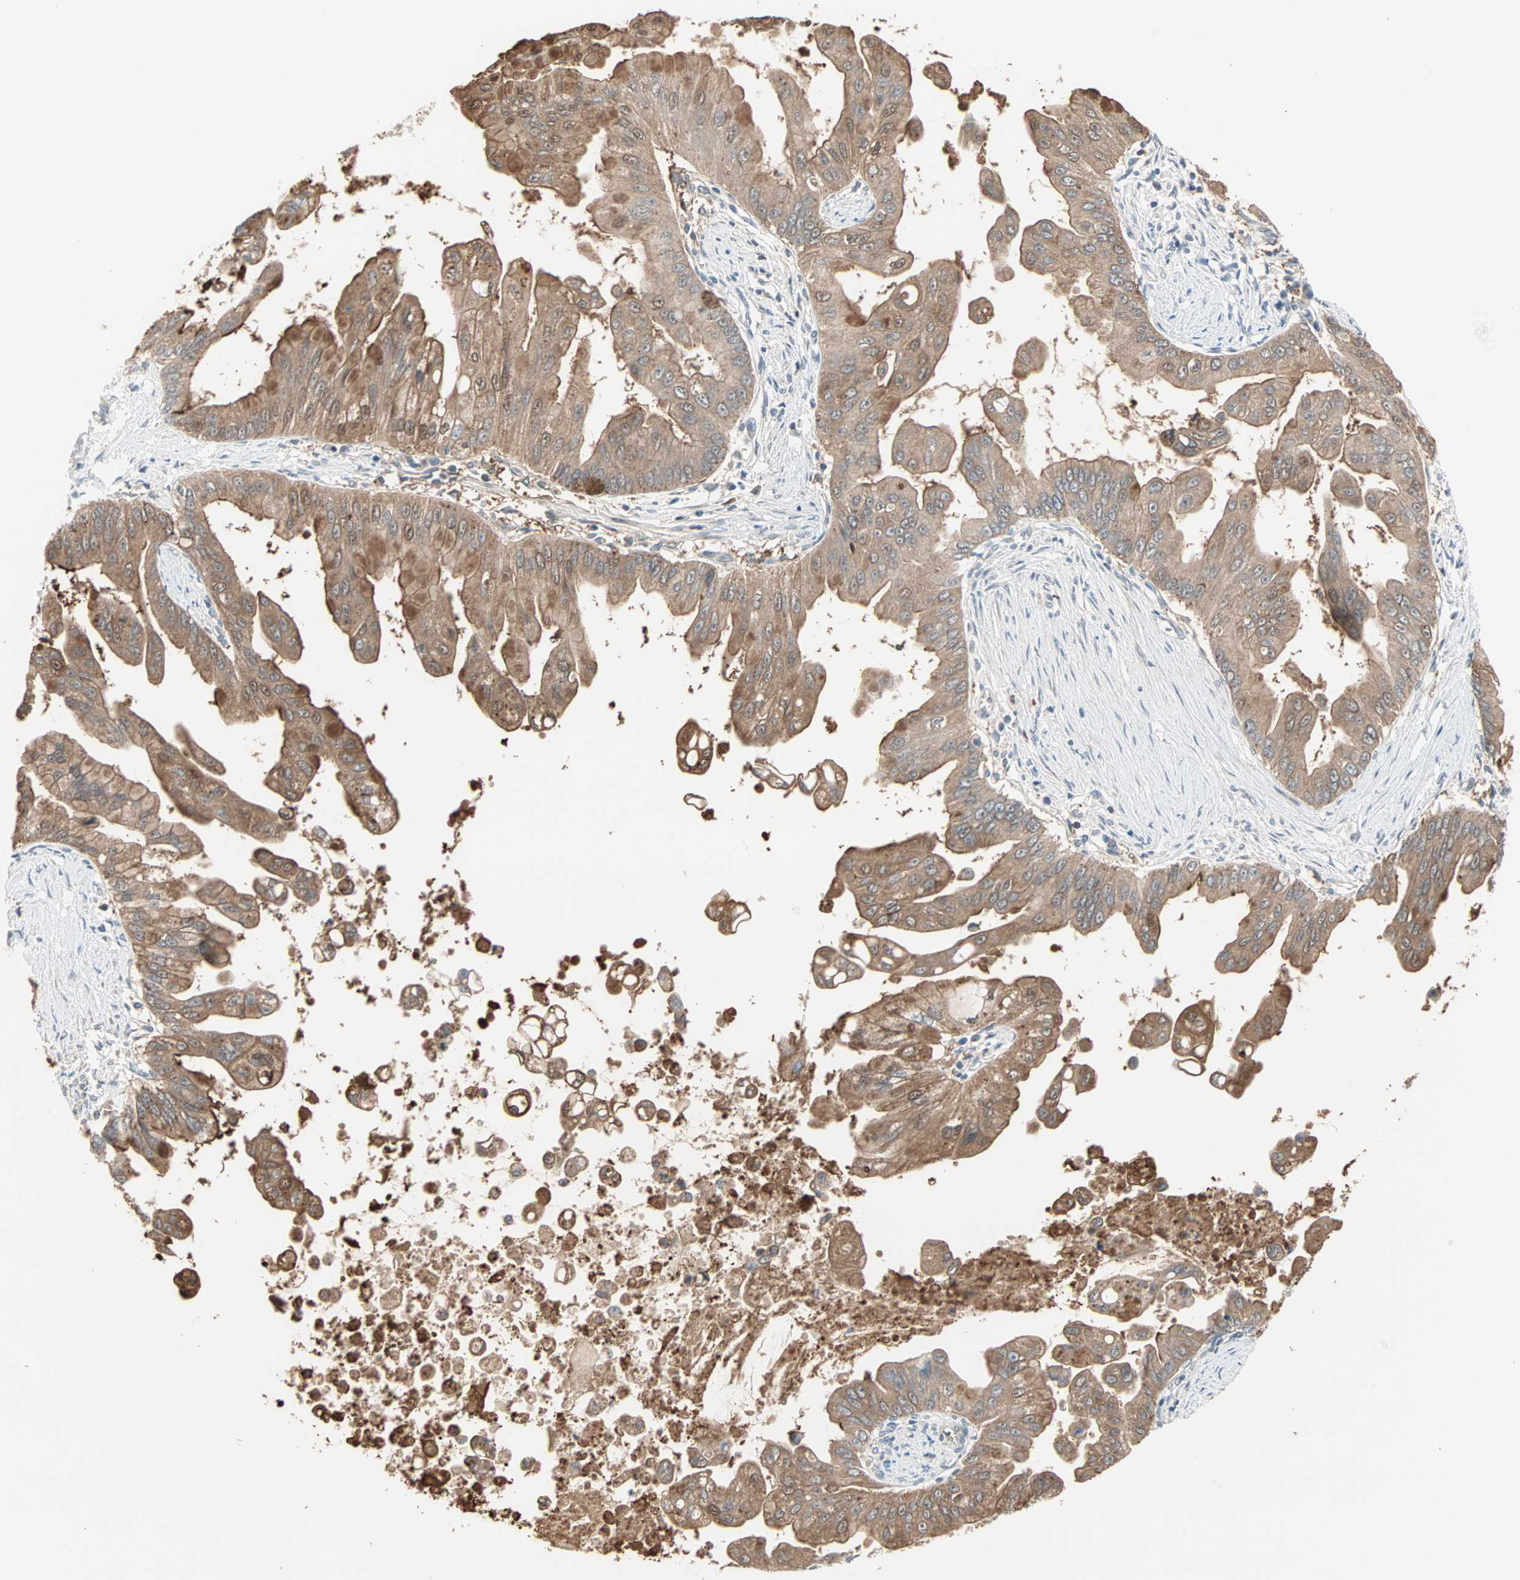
{"staining": {"intensity": "moderate", "quantity": ">75%", "location": "cytoplasmic/membranous"}, "tissue": "pancreatic cancer", "cell_type": "Tumor cells", "image_type": "cancer", "snomed": [{"axis": "morphology", "description": "Adenocarcinoma, NOS"}, {"axis": "topography", "description": "Pancreas"}], "caption": "An immunohistochemistry (IHC) photomicrograph of tumor tissue is shown. Protein staining in brown shows moderate cytoplasmic/membranous positivity in pancreatic cancer within tumor cells.", "gene": "SAR1A", "patient": {"sex": "female", "age": 75}}